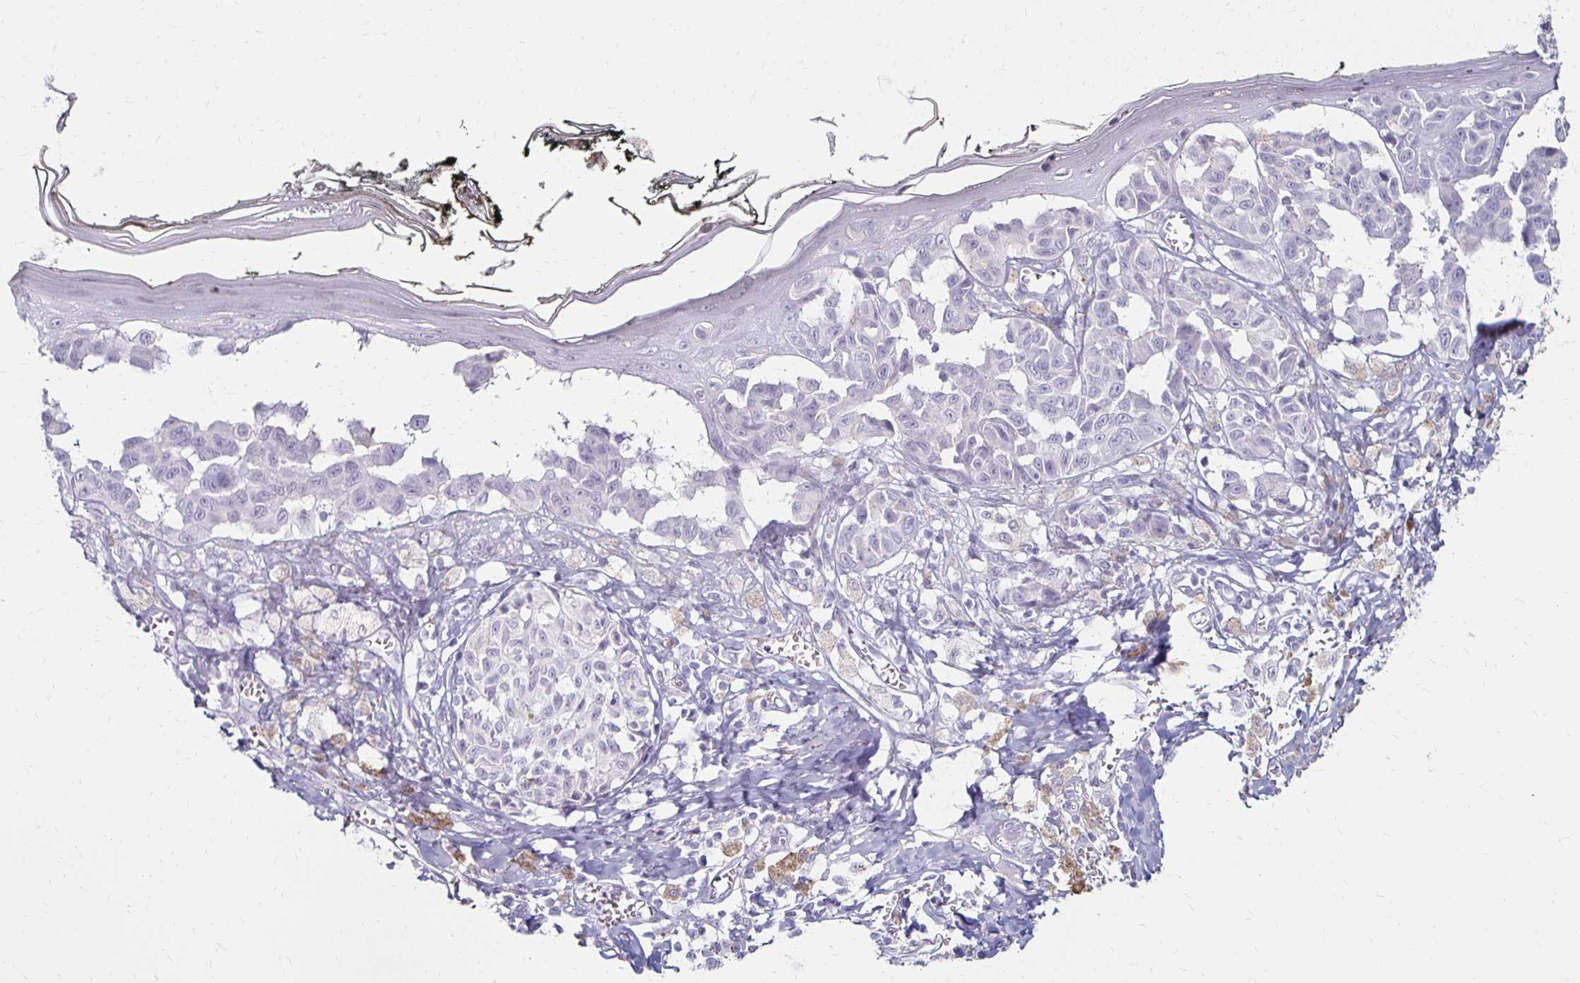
{"staining": {"intensity": "negative", "quantity": "none", "location": "none"}, "tissue": "melanoma", "cell_type": "Tumor cells", "image_type": "cancer", "snomed": [{"axis": "morphology", "description": "Malignant melanoma, NOS"}, {"axis": "topography", "description": "Skin"}], "caption": "Human malignant melanoma stained for a protein using immunohistochemistry exhibits no positivity in tumor cells.", "gene": "TOMM34", "patient": {"sex": "female", "age": 43}}